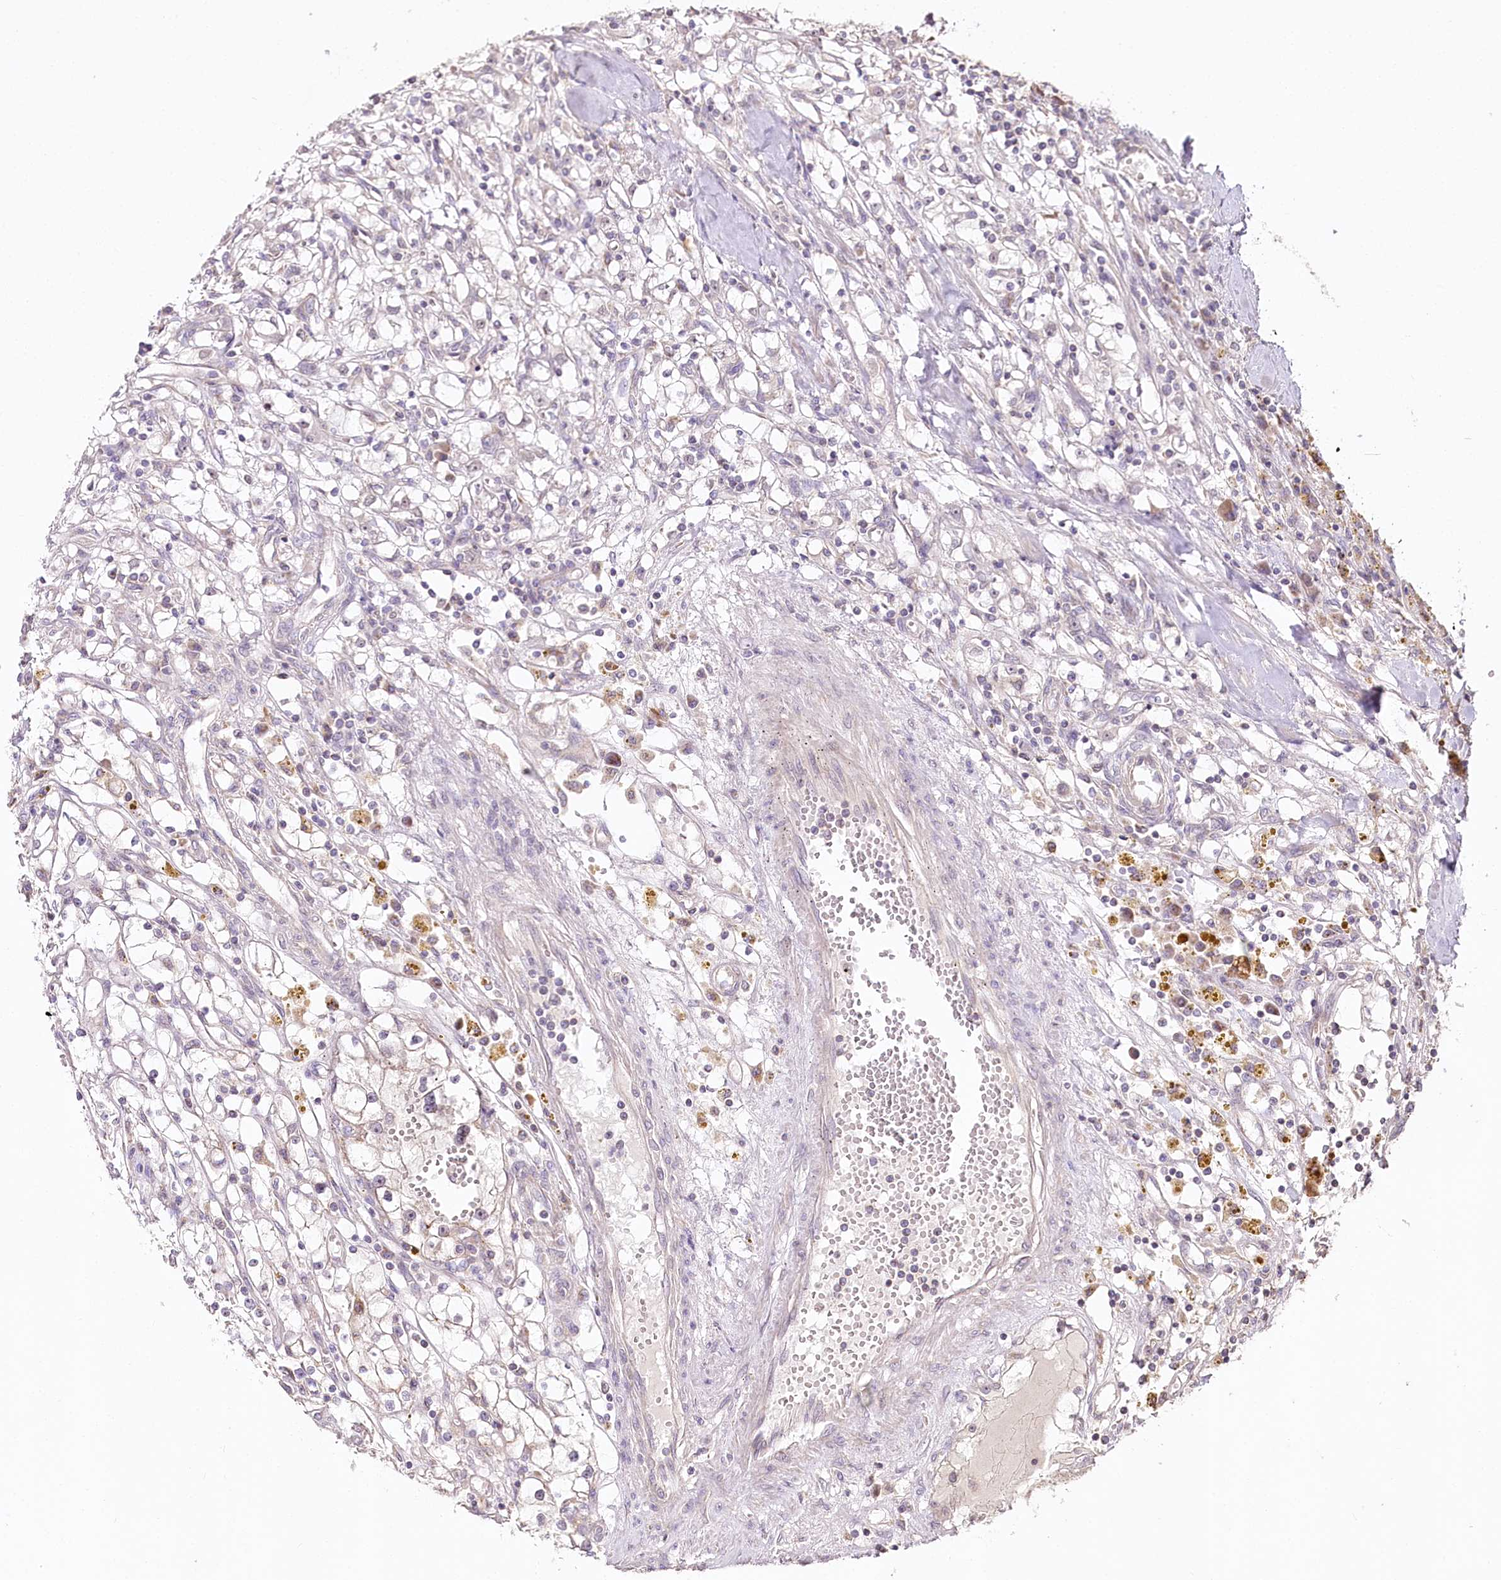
{"staining": {"intensity": "negative", "quantity": "none", "location": "none"}, "tissue": "renal cancer", "cell_type": "Tumor cells", "image_type": "cancer", "snomed": [{"axis": "morphology", "description": "Adenocarcinoma, NOS"}, {"axis": "topography", "description": "Kidney"}], "caption": "Tumor cells are negative for protein expression in human renal adenocarcinoma.", "gene": "ZNF226", "patient": {"sex": "male", "age": 56}}